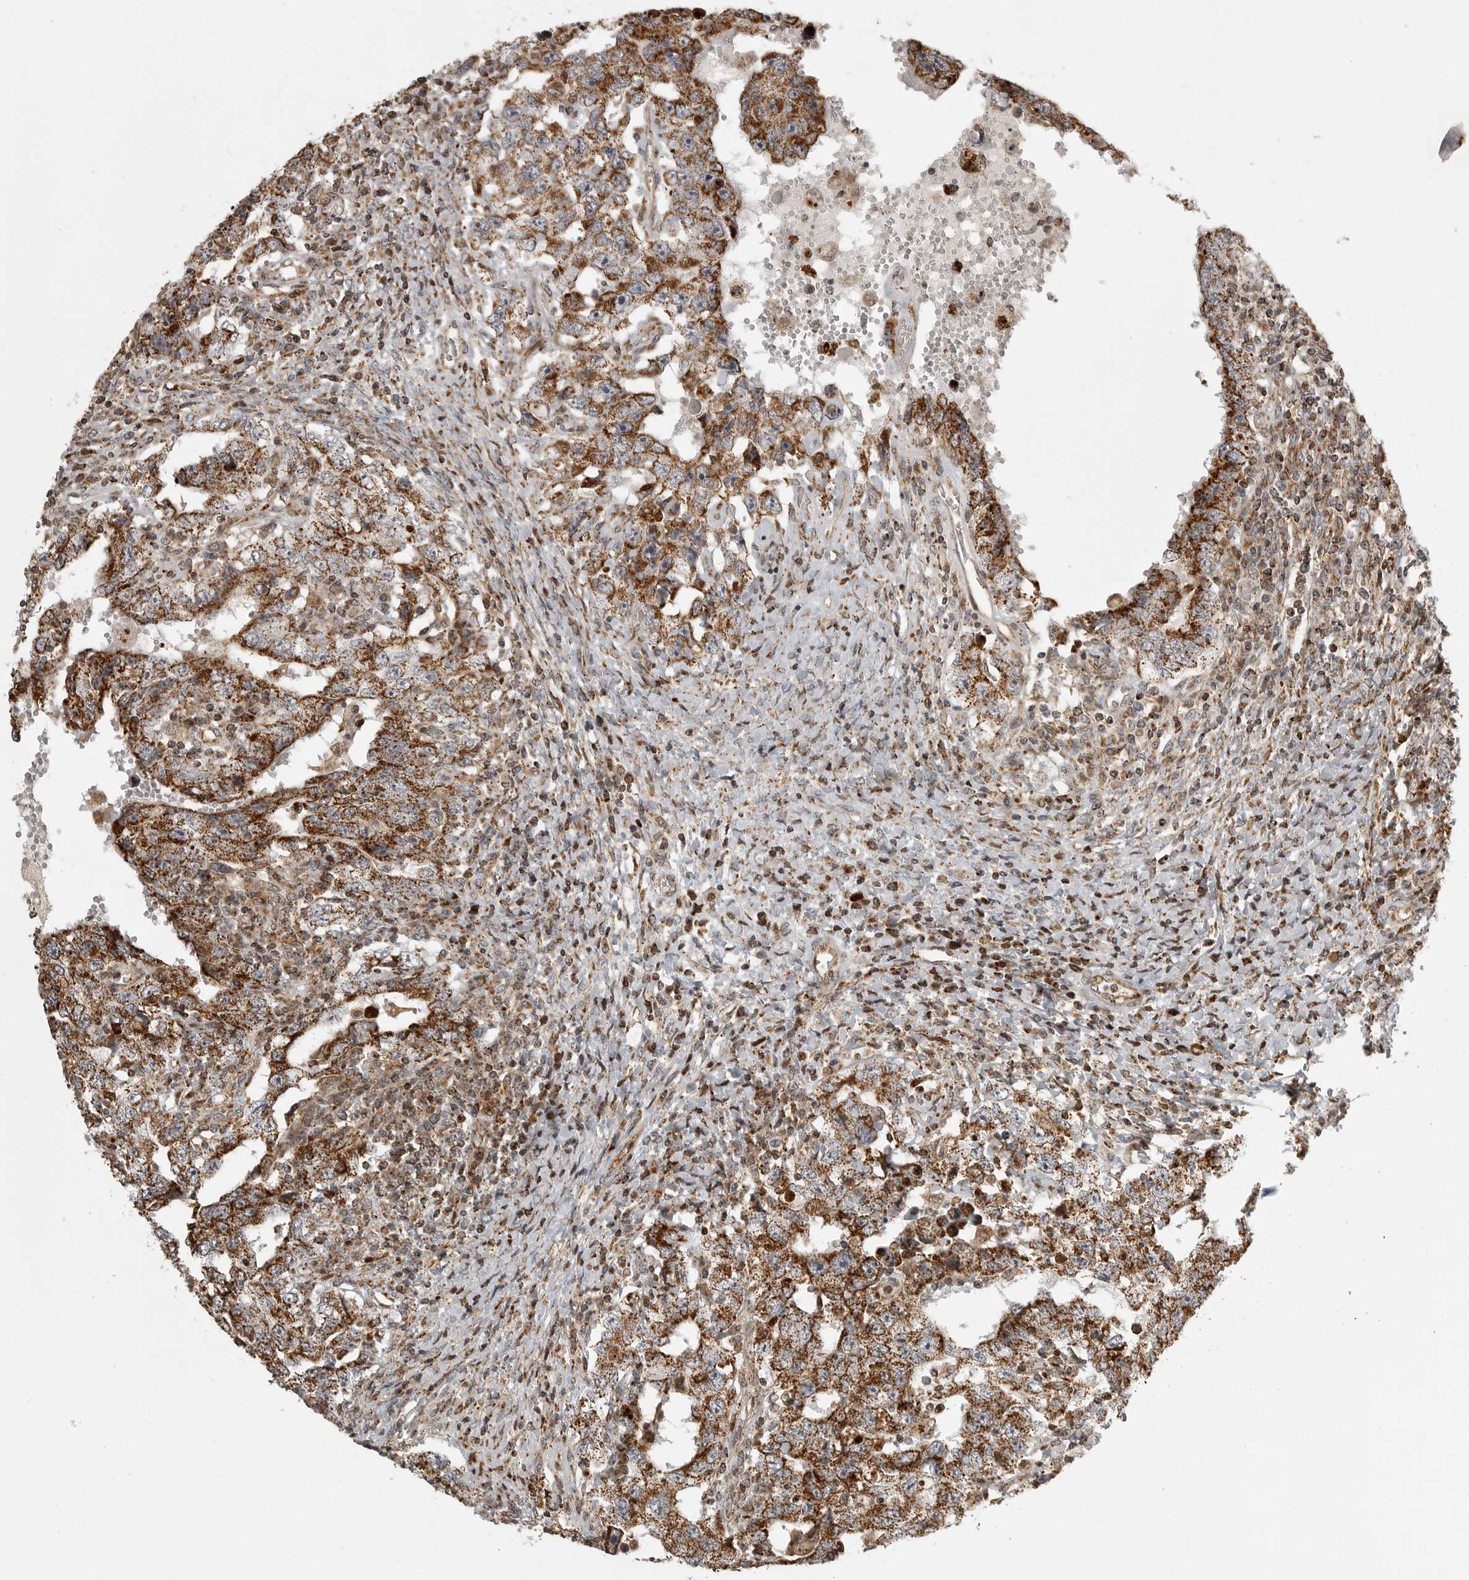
{"staining": {"intensity": "strong", "quantity": ">75%", "location": "cytoplasmic/membranous"}, "tissue": "testis cancer", "cell_type": "Tumor cells", "image_type": "cancer", "snomed": [{"axis": "morphology", "description": "Carcinoma, Embryonal, NOS"}, {"axis": "topography", "description": "Testis"}], "caption": "This photomicrograph displays embryonal carcinoma (testis) stained with immunohistochemistry (IHC) to label a protein in brown. The cytoplasmic/membranous of tumor cells show strong positivity for the protein. Nuclei are counter-stained blue.", "gene": "NARS2", "patient": {"sex": "male", "age": 26}}